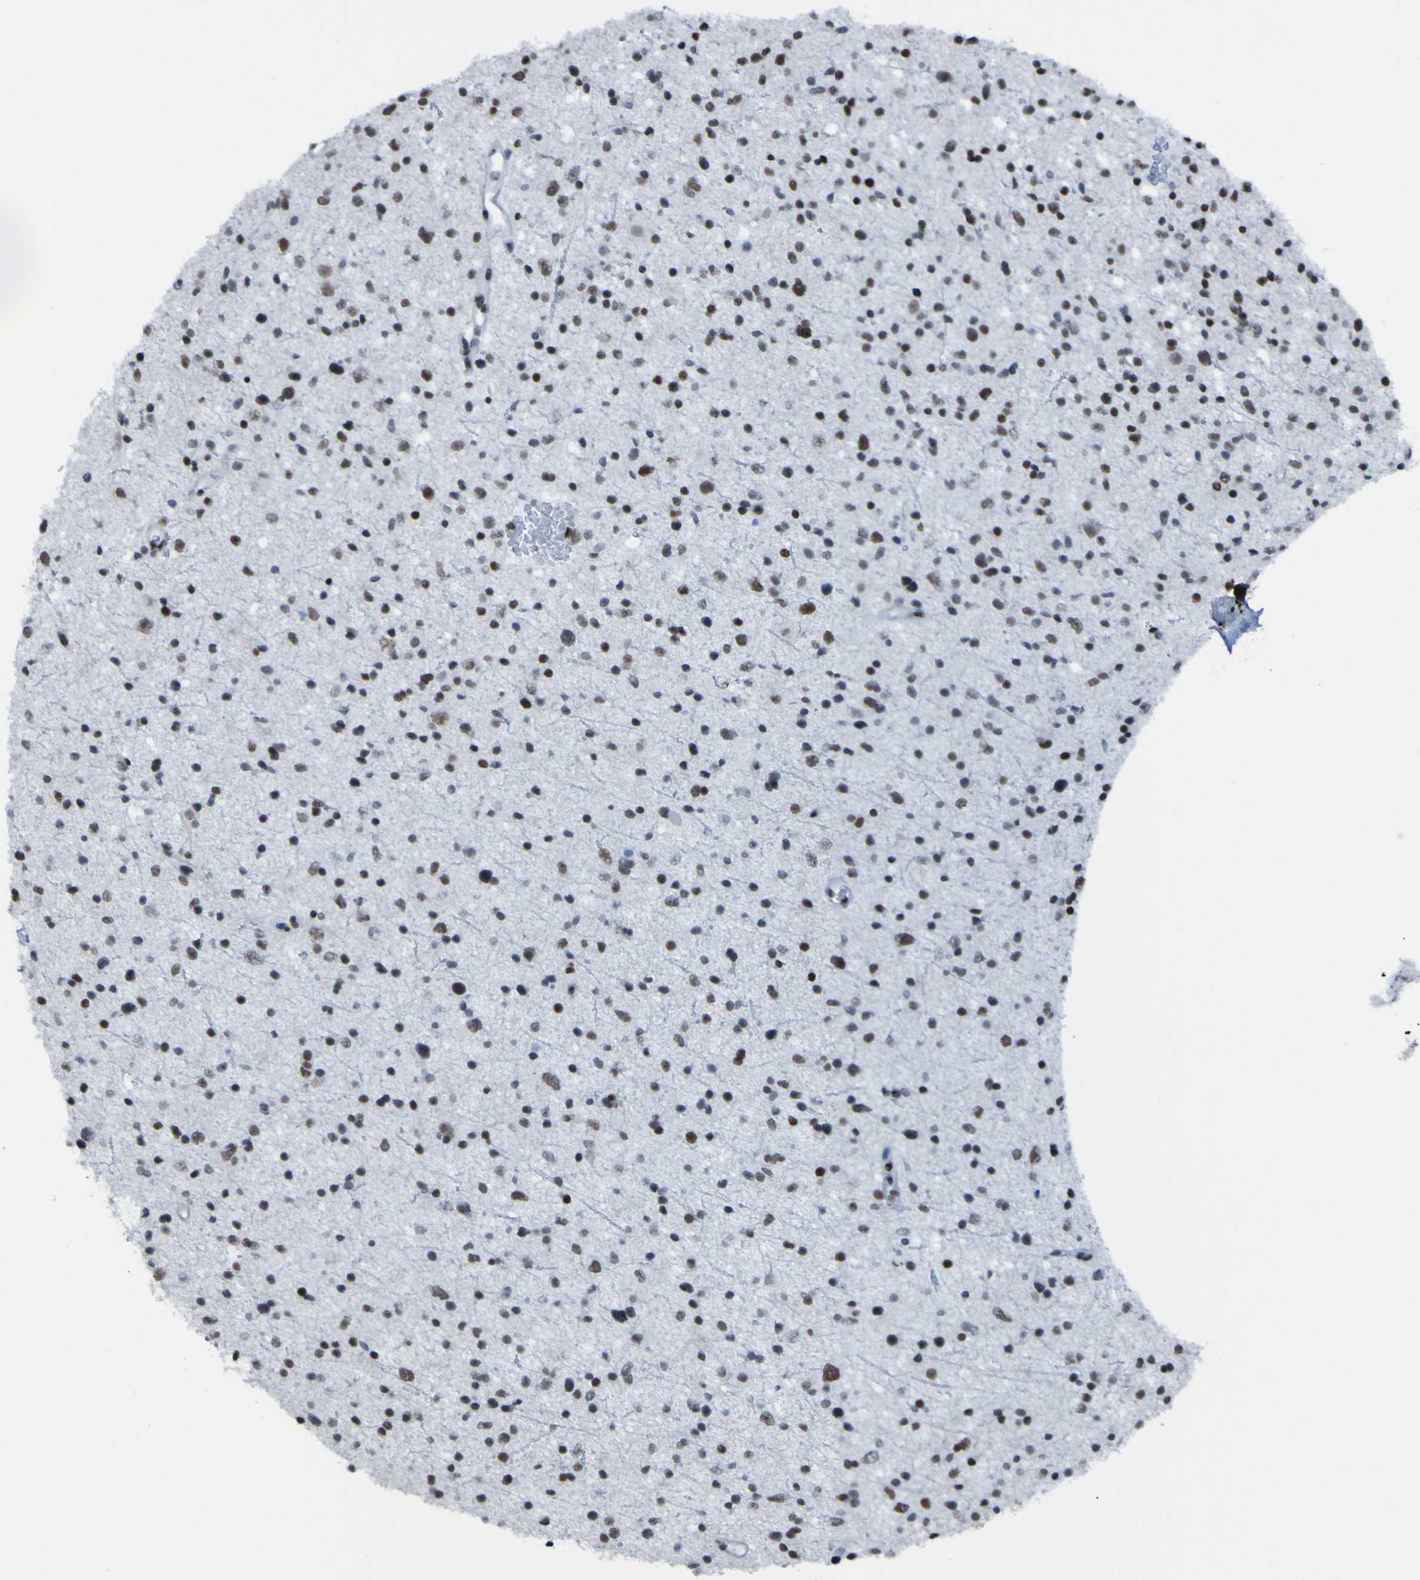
{"staining": {"intensity": "strong", "quantity": "25%-75%", "location": "nuclear"}, "tissue": "glioma", "cell_type": "Tumor cells", "image_type": "cancer", "snomed": [{"axis": "morphology", "description": "Glioma, malignant, Low grade"}, {"axis": "topography", "description": "Brain"}], "caption": "DAB (3,3'-diaminobenzidine) immunohistochemical staining of malignant glioma (low-grade) displays strong nuclear protein staining in approximately 25%-75% of tumor cells.", "gene": "PHF2", "patient": {"sex": "female", "age": 37}}